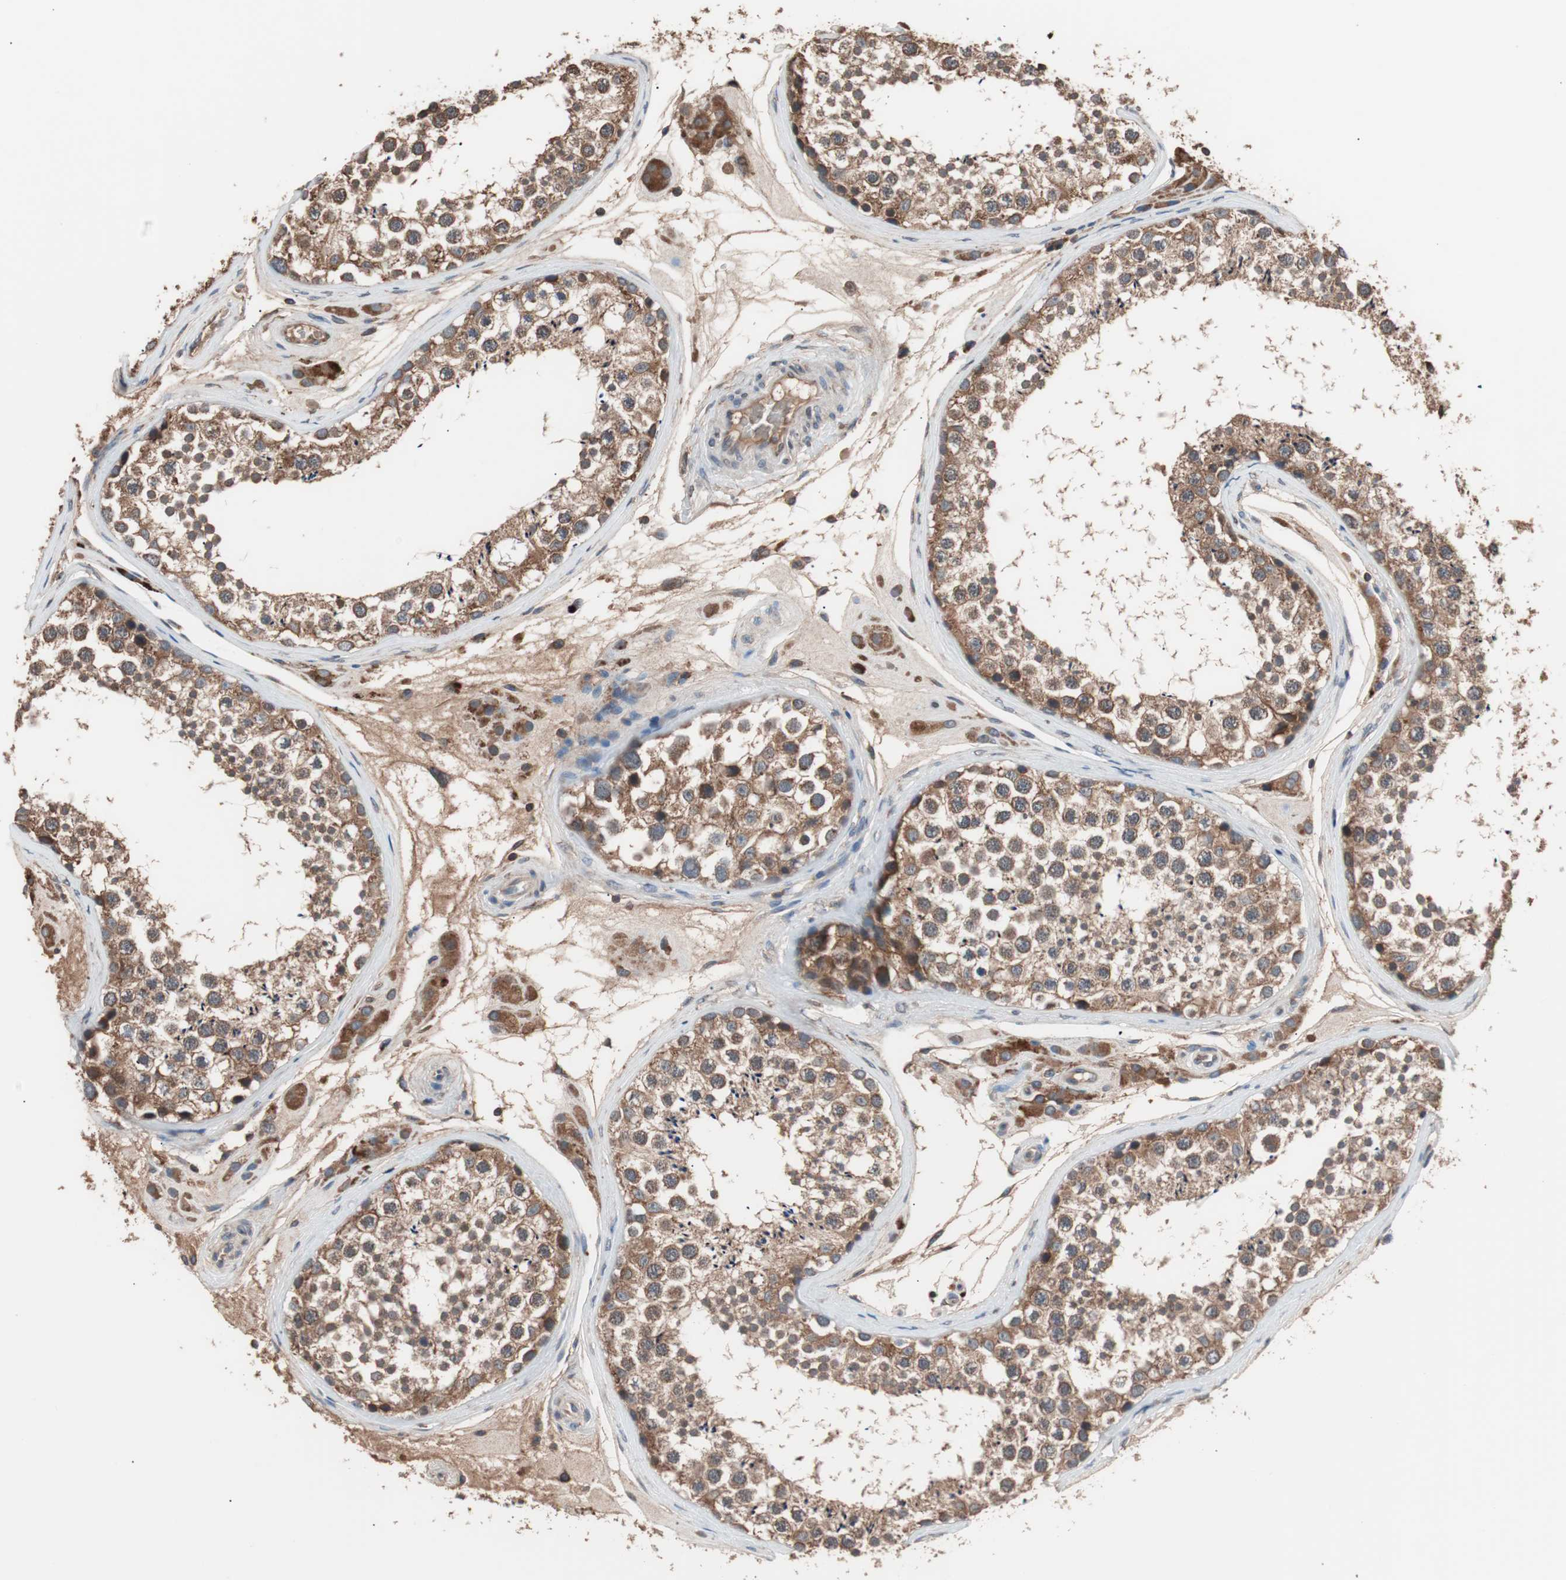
{"staining": {"intensity": "moderate", "quantity": ">75%", "location": "cytoplasmic/membranous"}, "tissue": "testis", "cell_type": "Cells in seminiferous ducts", "image_type": "normal", "snomed": [{"axis": "morphology", "description": "Normal tissue, NOS"}, {"axis": "topography", "description": "Testis"}], "caption": "Cells in seminiferous ducts reveal moderate cytoplasmic/membranous expression in approximately >75% of cells in unremarkable testis.", "gene": "GLYCTK", "patient": {"sex": "male", "age": 46}}